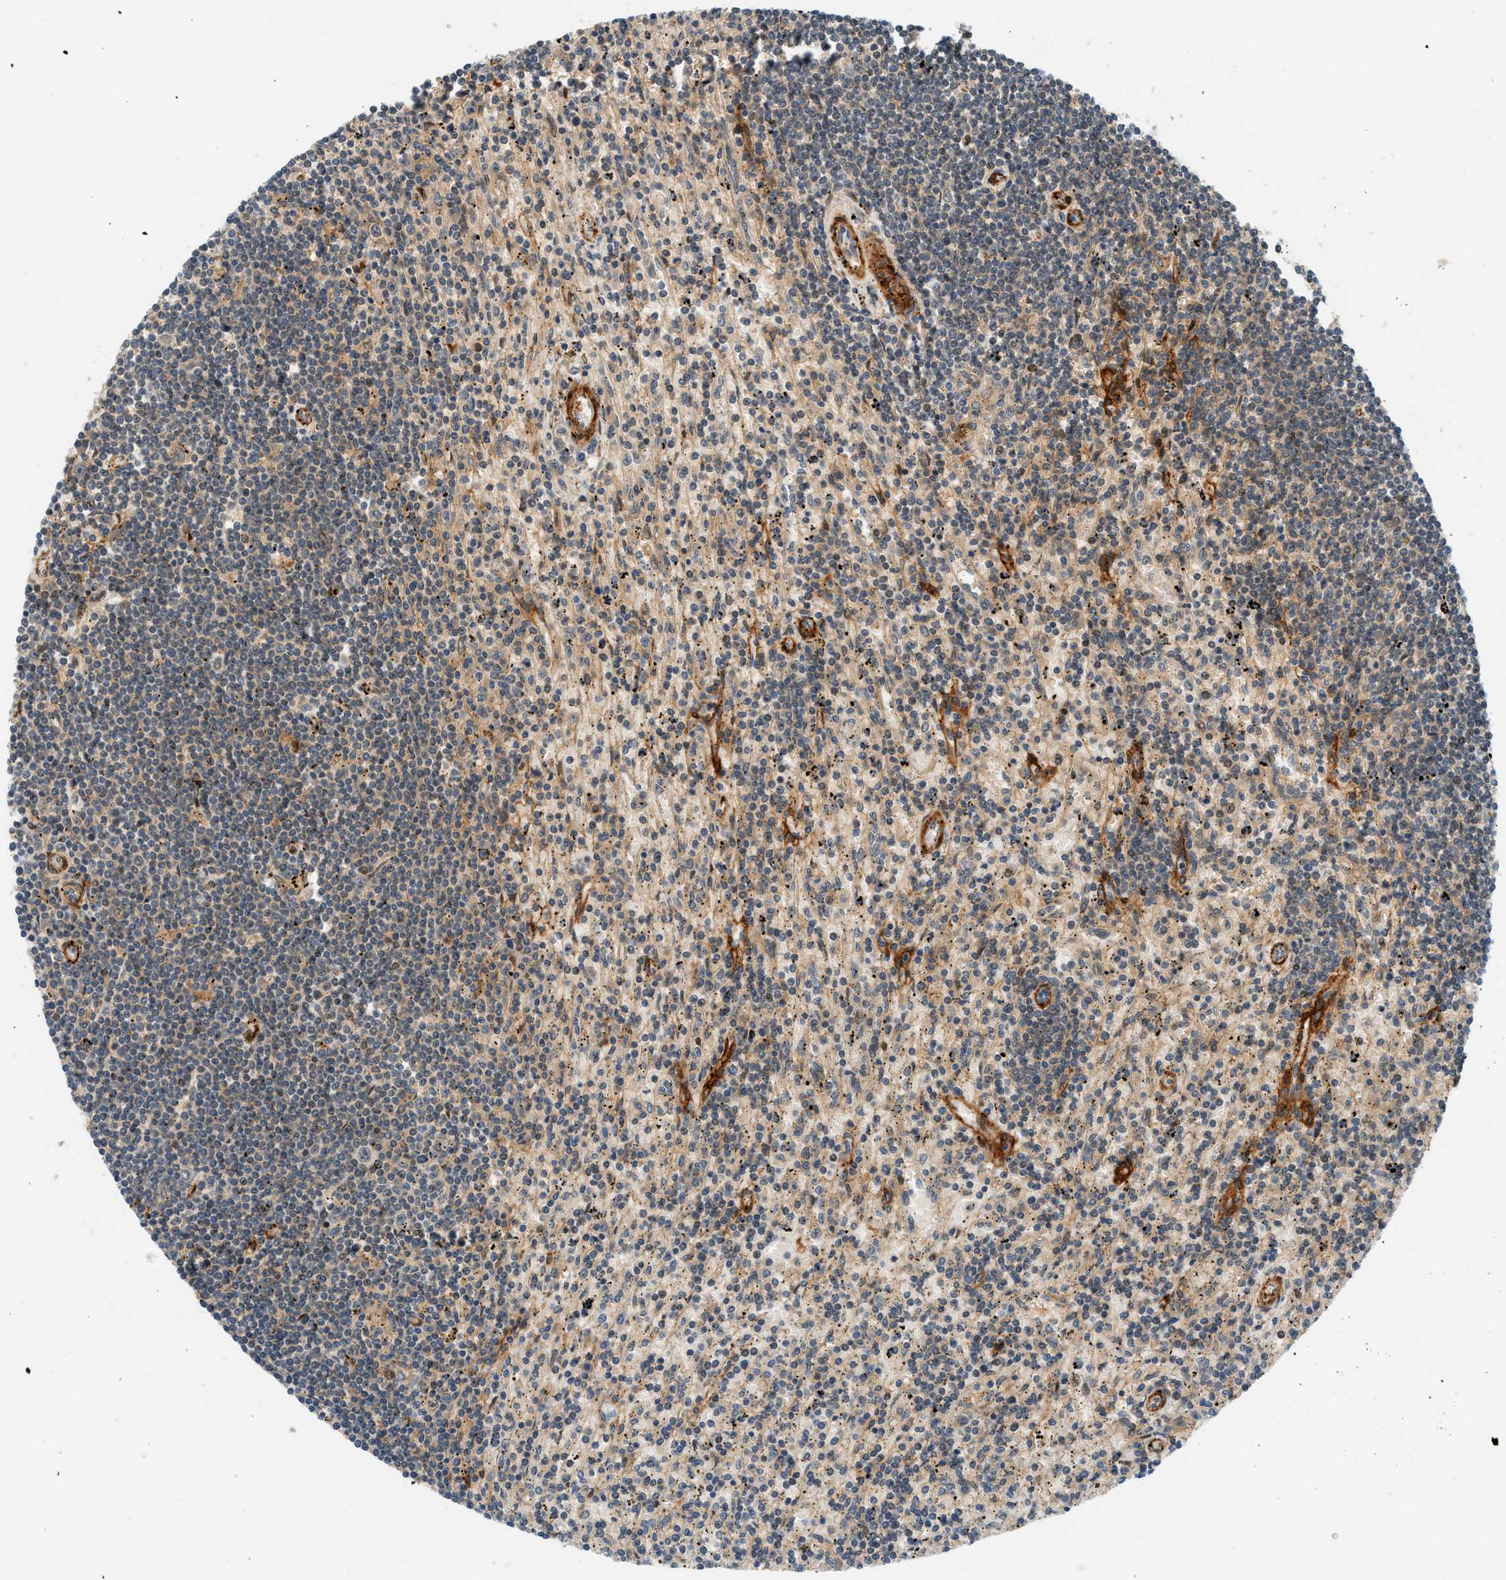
{"staining": {"intensity": "weak", "quantity": ">75%", "location": "cytoplasmic/membranous"}, "tissue": "lymphoma", "cell_type": "Tumor cells", "image_type": "cancer", "snomed": [{"axis": "morphology", "description": "Malignant lymphoma, non-Hodgkin's type, Low grade"}, {"axis": "topography", "description": "Spleen"}], "caption": "An immunohistochemistry (IHC) histopathology image of neoplastic tissue is shown. Protein staining in brown labels weak cytoplasmic/membranous positivity in malignant lymphoma, non-Hodgkin's type (low-grade) within tumor cells. (Stains: DAB in brown, nuclei in blue, Microscopy: brightfield microscopy at high magnification).", "gene": "EDNRA", "patient": {"sex": "male", "age": 76}}